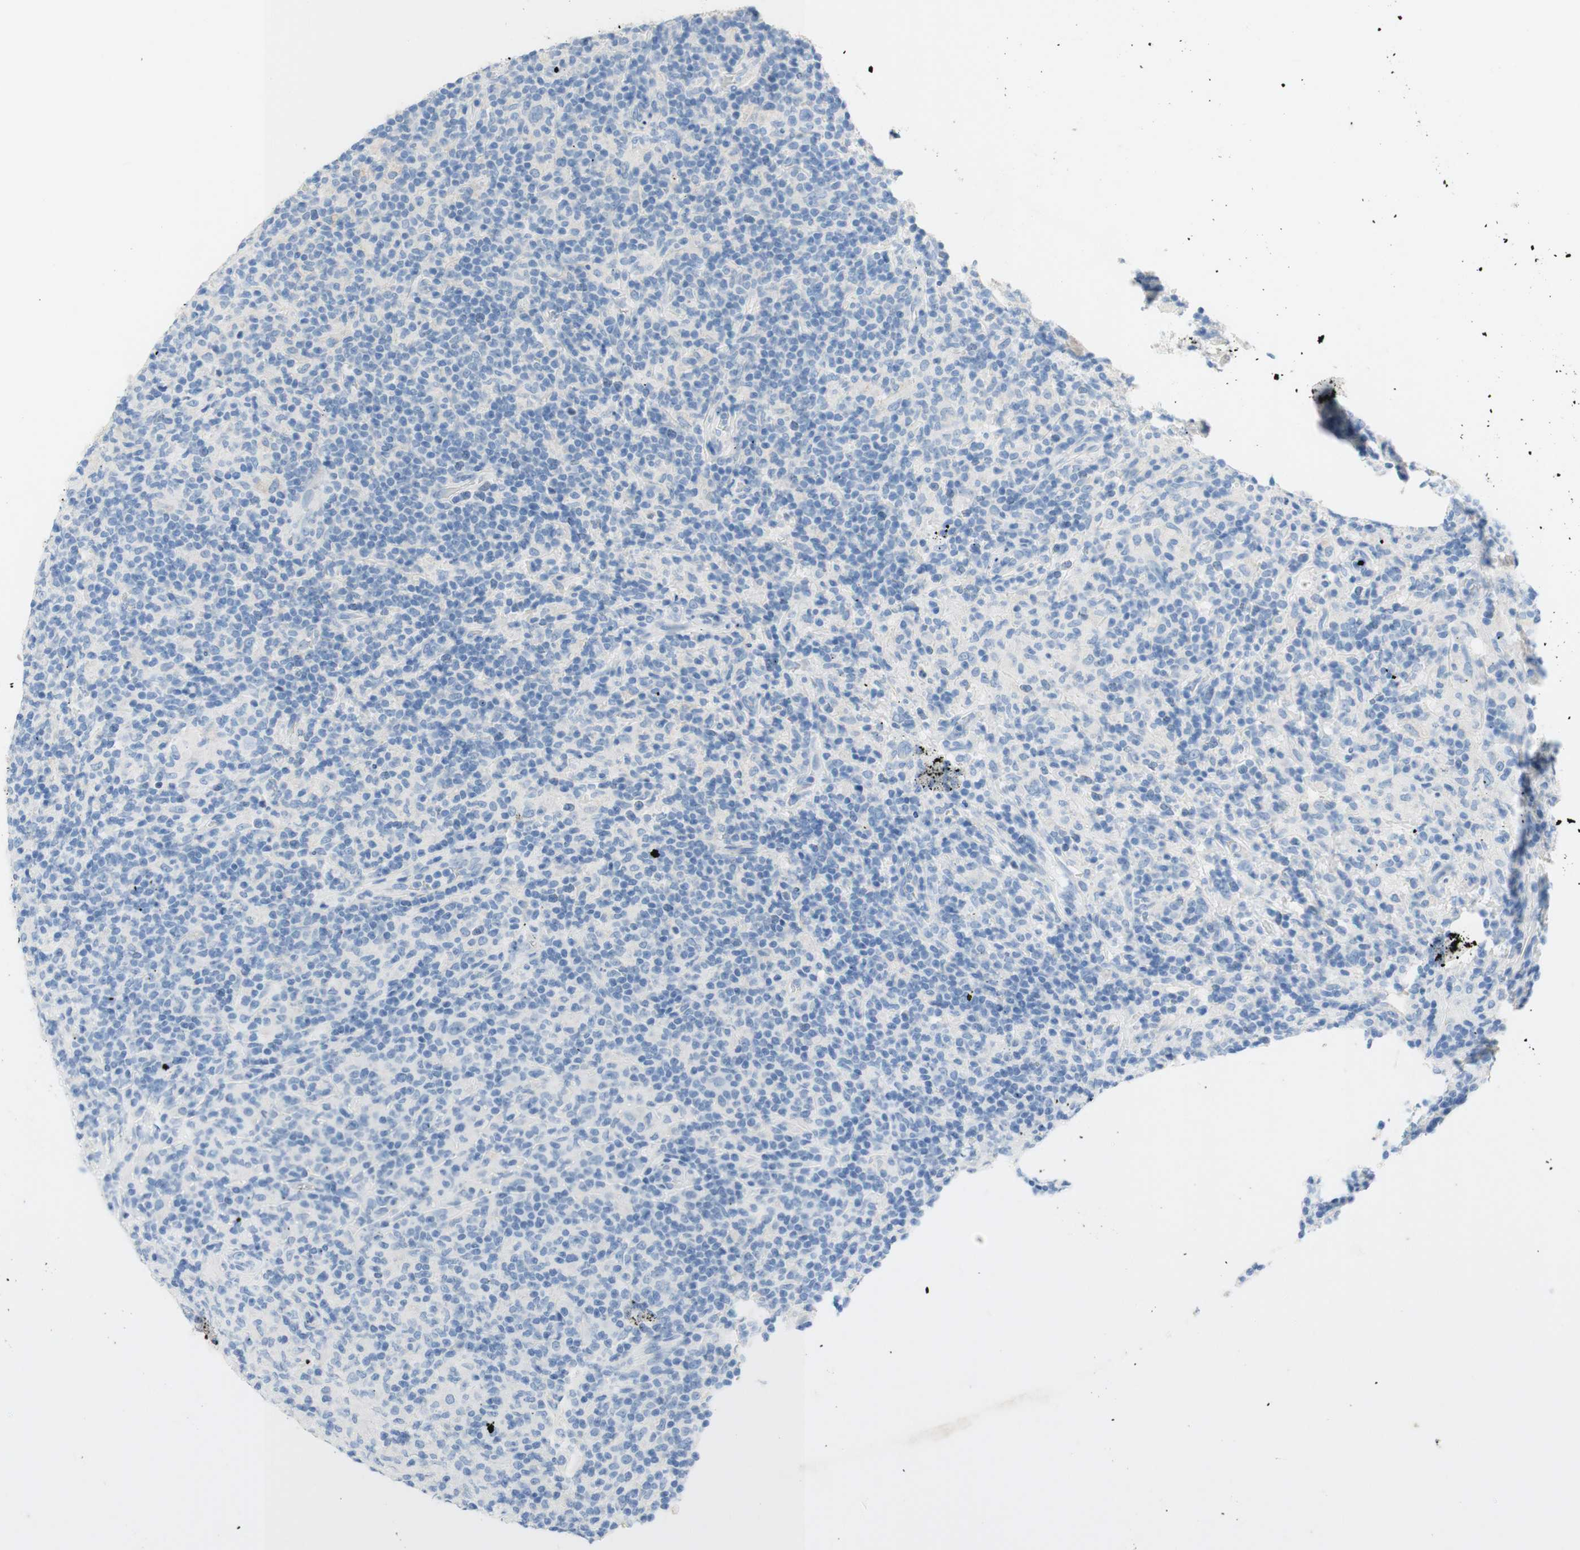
{"staining": {"intensity": "negative", "quantity": "none", "location": "none"}, "tissue": "lymphoma", "cell_type": "Tumor cells", "image_type": "cancer", "snomed": [{"axis": "morphology", "description": "Hodgkin's disease, NOS"}, {"axis": "topography", "description": "Lymph node"}], "caption": "A high-resolution micrograph shows IHC staining of lymphoma, which shows no significant expression in tumor cells. Nuclei are stained in blue.", "gene": "POLR2J3", "patient": {"sex": "male", "age": 70}}